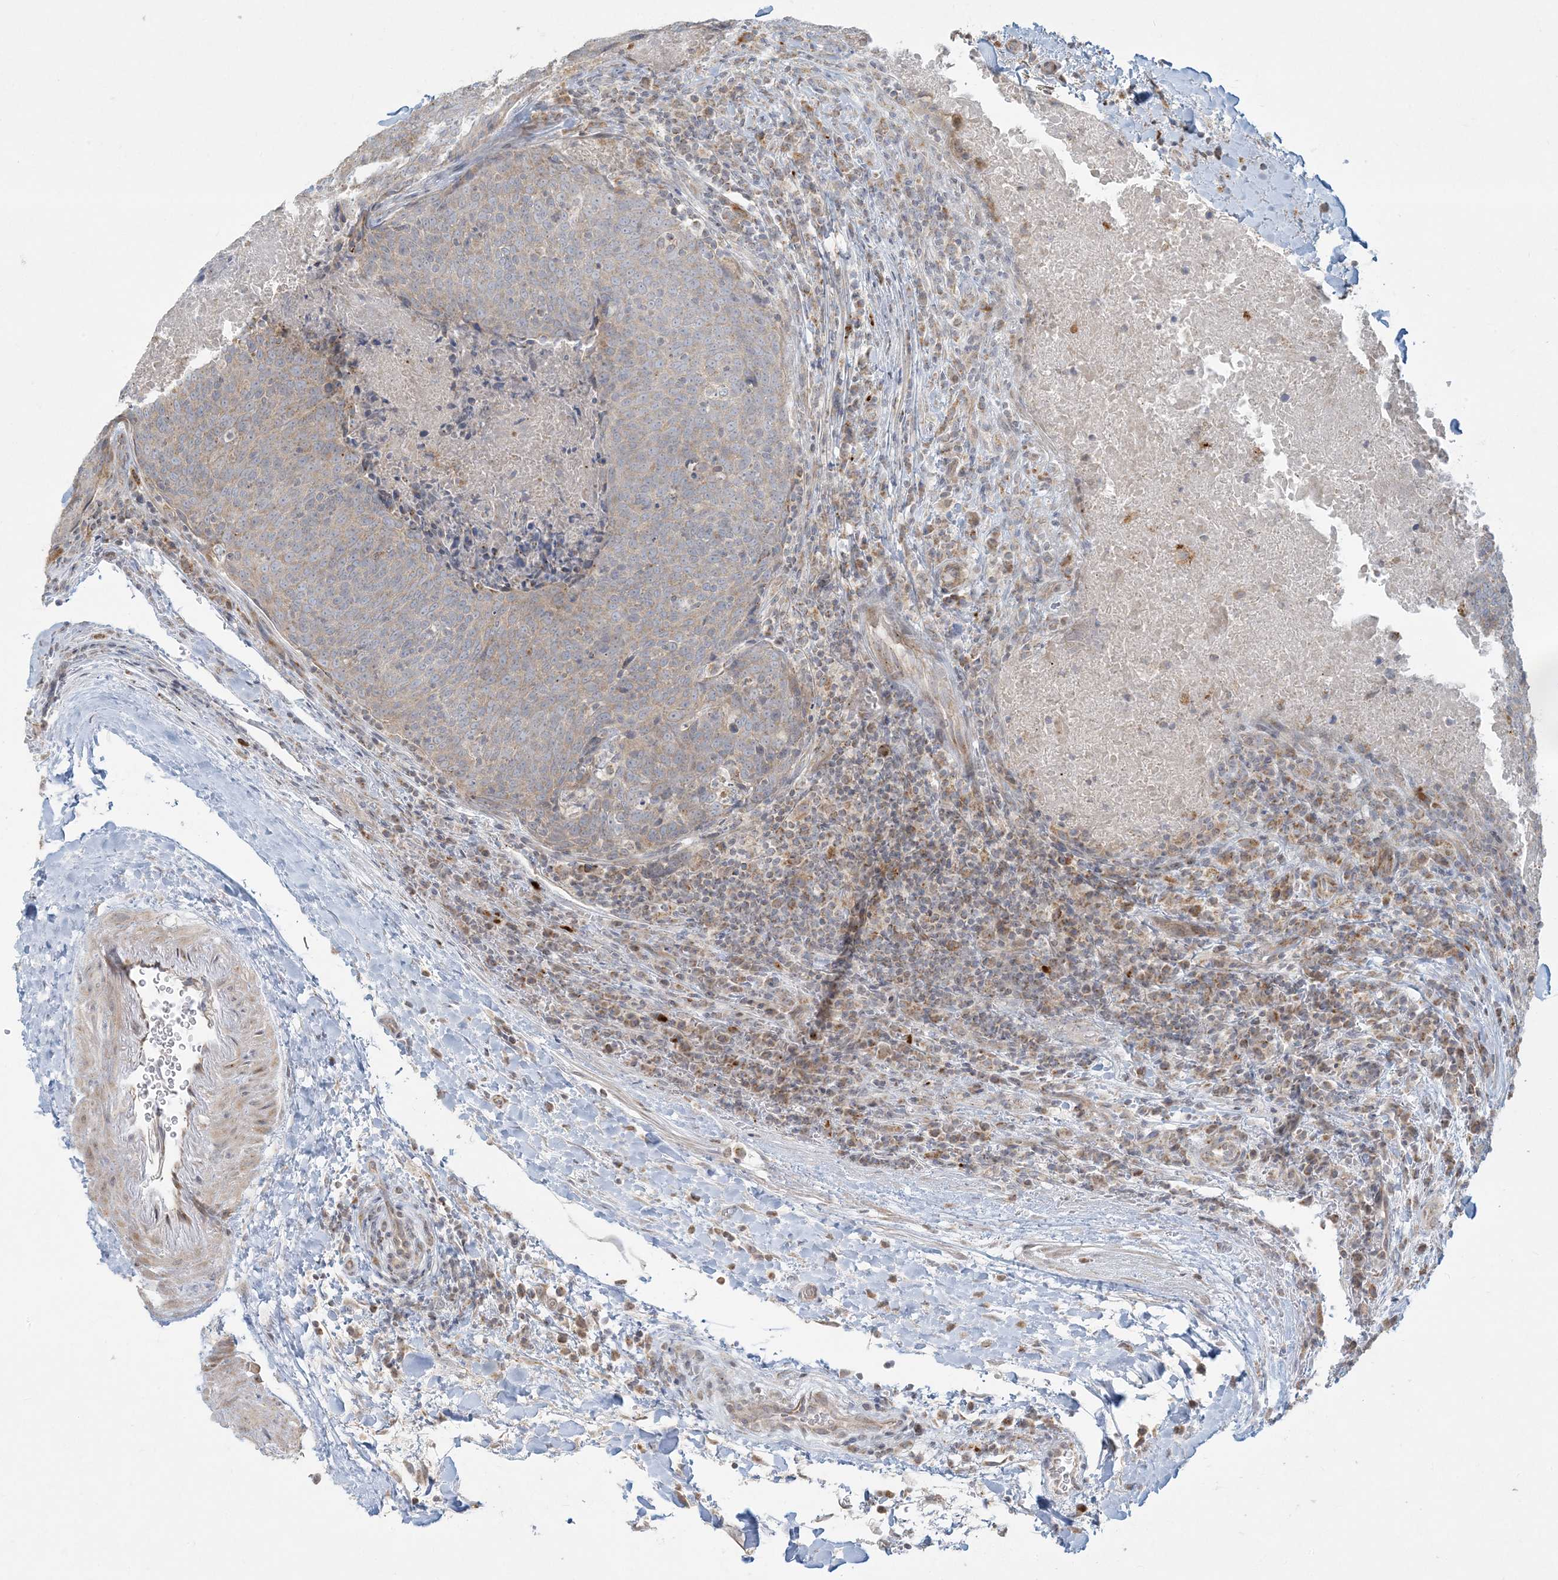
{"staining": {"intensity": "weak", "quantity": "25%-75%", "location": "cytoplasmic/membranous"}, "tissue": "head and neck cancer", "cell_type": "Tumor cells", "image_type": "cancer", "snomed": [{"axis": "morphology", "description": "Squamous cell carcinoma, NOS"}, {"axis": "morphology", "description": "Squamous cell carcinoma, metastatic, NOS"}, {"axis": "topography", "description": "Lymph node"}, {"axis": "topography", "description": "Head-Neck"}], "caption": "Immunohistochemistry (IHC) photomicrograph of head and neck cancer stained for a protein (brown), which exhibits low levels of weak cytoplasmic/membranous staining in approximately 25%-75% of tumor cells.", "gene": "MCAT", "patient": {"sex": "male", "age": 62}}